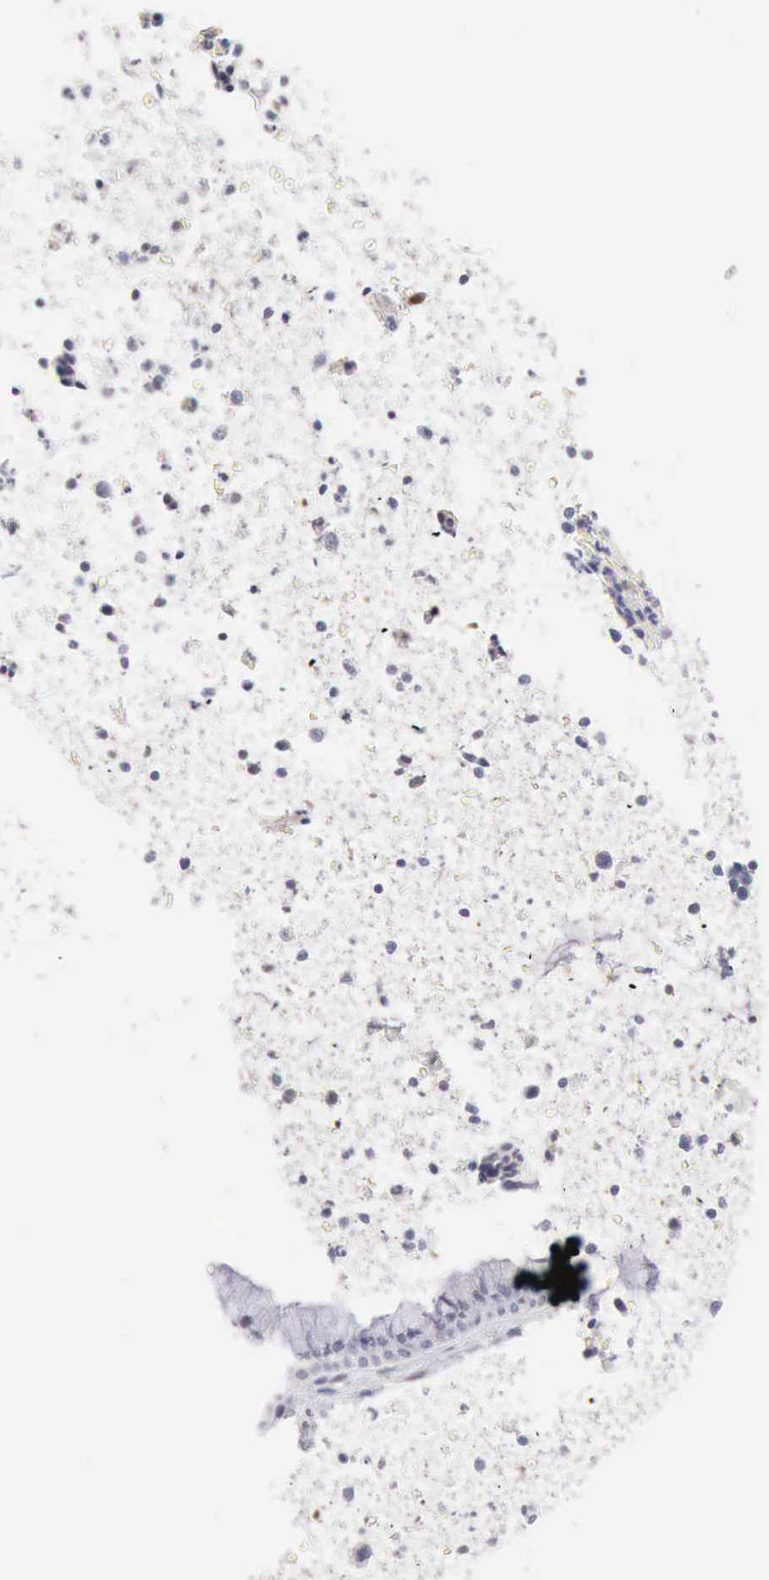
{"staining": {"intensity": "negative", "quantity": "none", "location": "none"}, "tissue": "cervix", "cell_type": "Glandular cells", "image_type": "normal", "snomed": [{"axis": "morphology", "description": "Normal tissue, NOS"}, {"axis": "topography", "description": "Cervix"}], "caption": "IHC micrograph of normal cervix: cervix stained with DAB (3,3'-diaminobenzidine) shows no significant protein staining in glandular cells. (Stains: DAB (3,3'-diaminobenzidine) IHC with hematoxylin counter stain, Microscopy: brightfield microscopy at high magnification).", "gene": "RNASE1", "patient": {"sex": "female", "age": 39}}